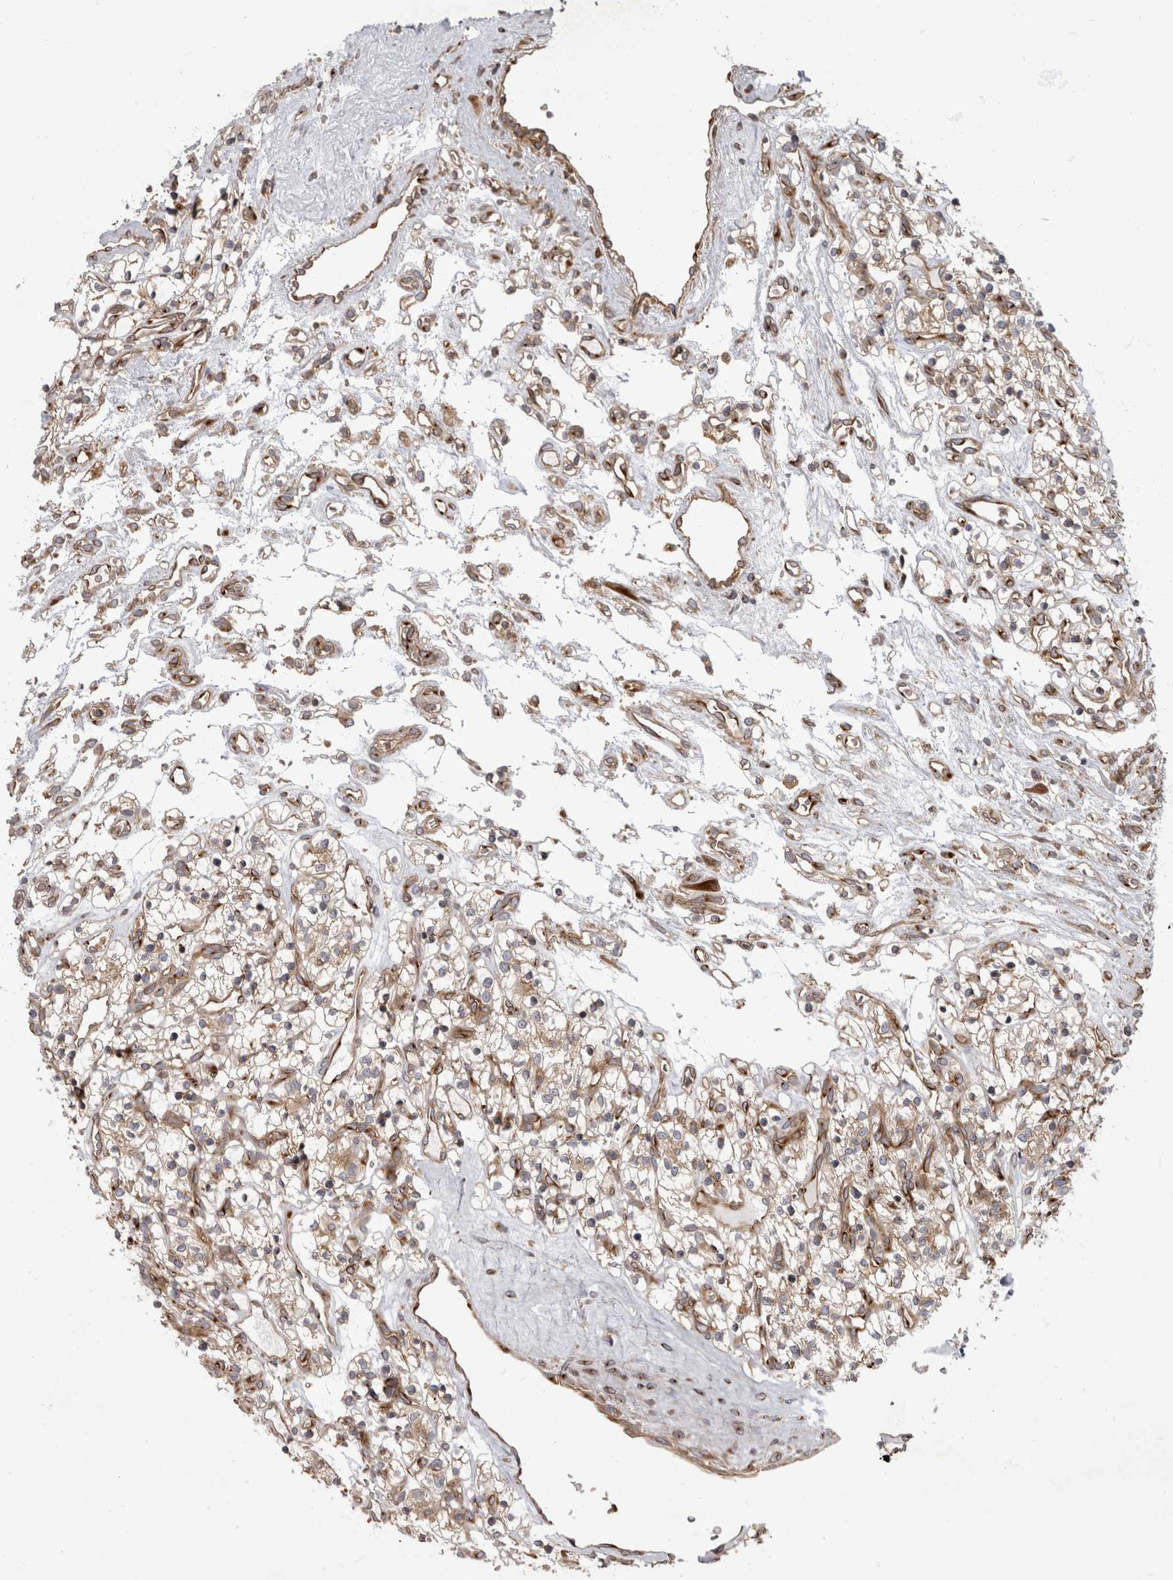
{"staining": {"intensity": "negative", "quantity": "none", "location": "none"}, "tissue": "renal cancer", "cell_type": "Tumor cells", "image_type": "cancer", "snomed": [{"axis": "morphology", "description": "Adenocarcinoma, NOS"}, {"axis": "topography", "description": "Kidney"}], "caption": "The histopathology image exhibits no significant positivity in tumor cells of renal cancer.", "gene": "HOOK3", "patient": {"sex": "female", "age": 57}}